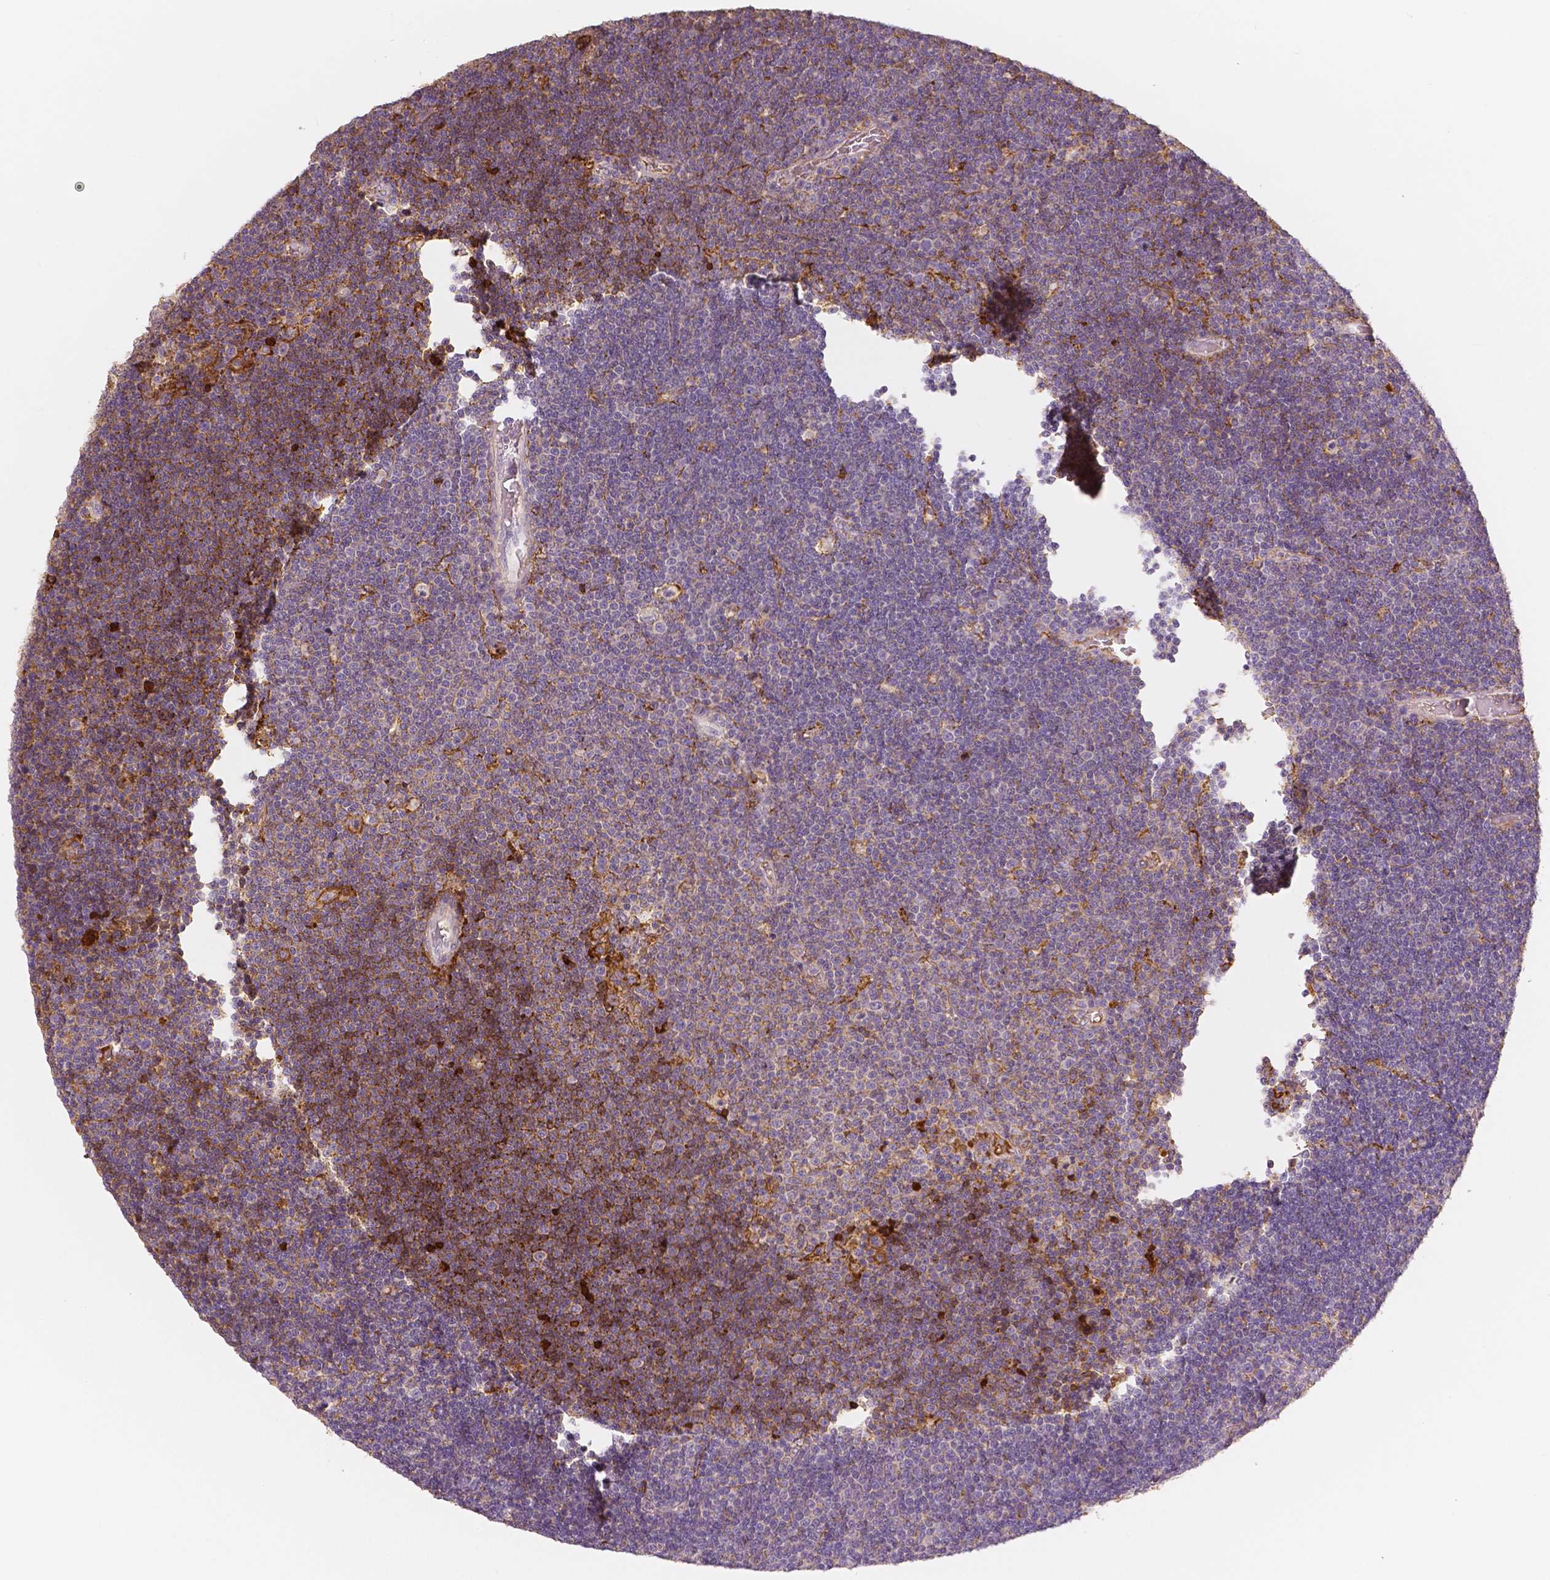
{"staining": {"intensity": "negative", "quantity": "none", "location": "none"}, "tissue": "lymphoma", "cell_type": "Tumor cells", "image_type": "cancer", "snomed": [{"axis": "morphology", "description": "Malignant lymphoma, non-Hodgkin's type, Low grade"}, {"axis": "topography", "description": "Brain"}], "caption": "The photomicrograph displays no significant staining in tumor cells of low-grade malignant lymphoma, non-Hodgkin's type.", "gene": "APOA4", "patient": {"sex": "female", "age": 66}}